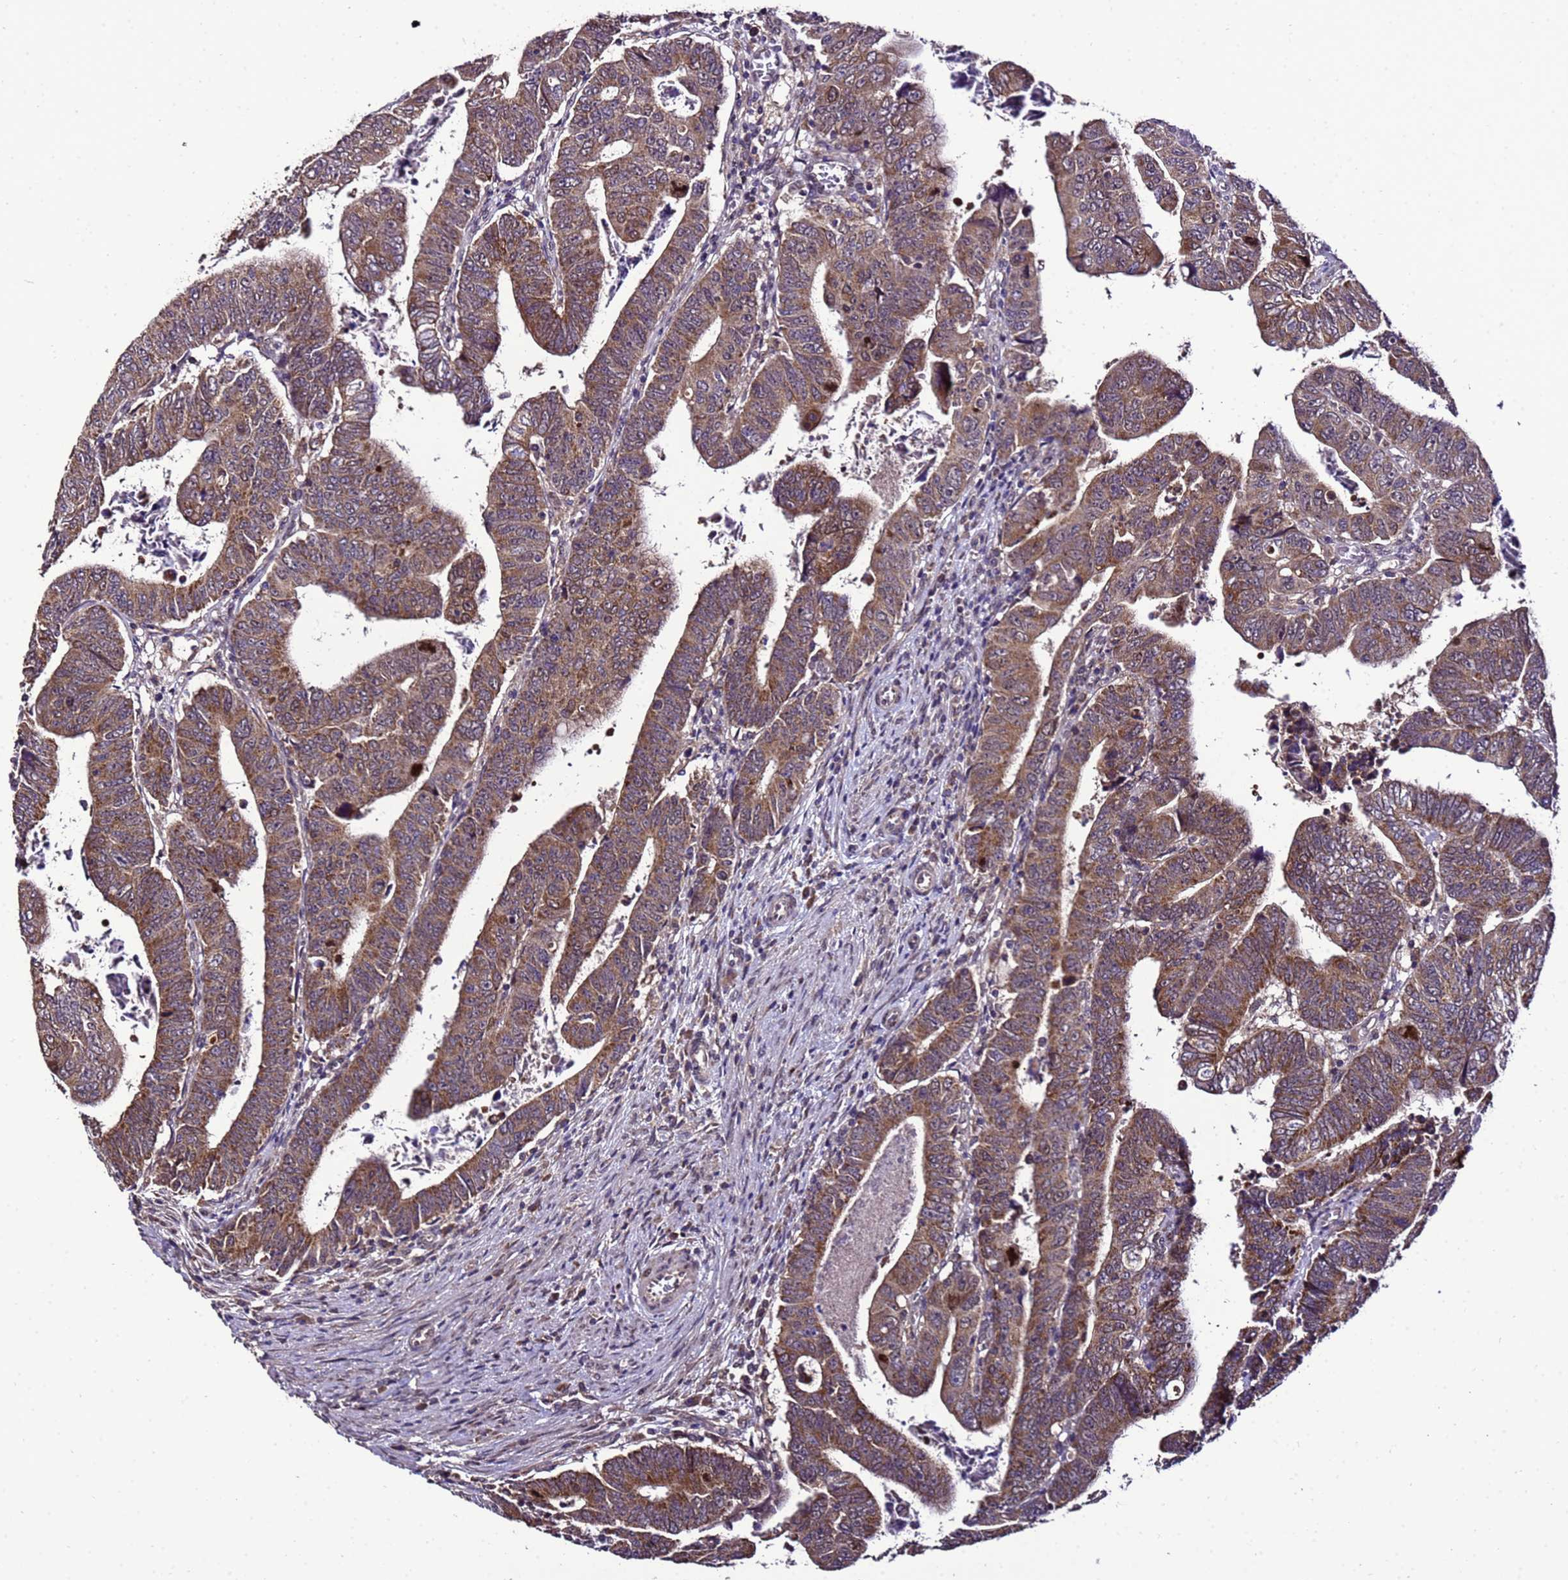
{"staining": {"intensity": "moderate", "quantity": ">75%", "location": "cytoplasmic/membranous"}, "tissue": "colorectal cancer", "cell_type": "Tumor cells", "image_type": "cancer", "snomed": [{"axis": "morphology", "description": "Normal tissue, NOS"}, {"axis": "morphology", "description": "Adenocarcinoma, NOS"}, {"axis": "topography", "description": "Rectum"}], "caption": "A micrograph of colorectal adenocarcinoma stained for a protein displays moderate cytoplasmic/membranous brown staining in tumor cells.", "gene": "ZNF329", "patient": {"sex": "female", "age": 65}}